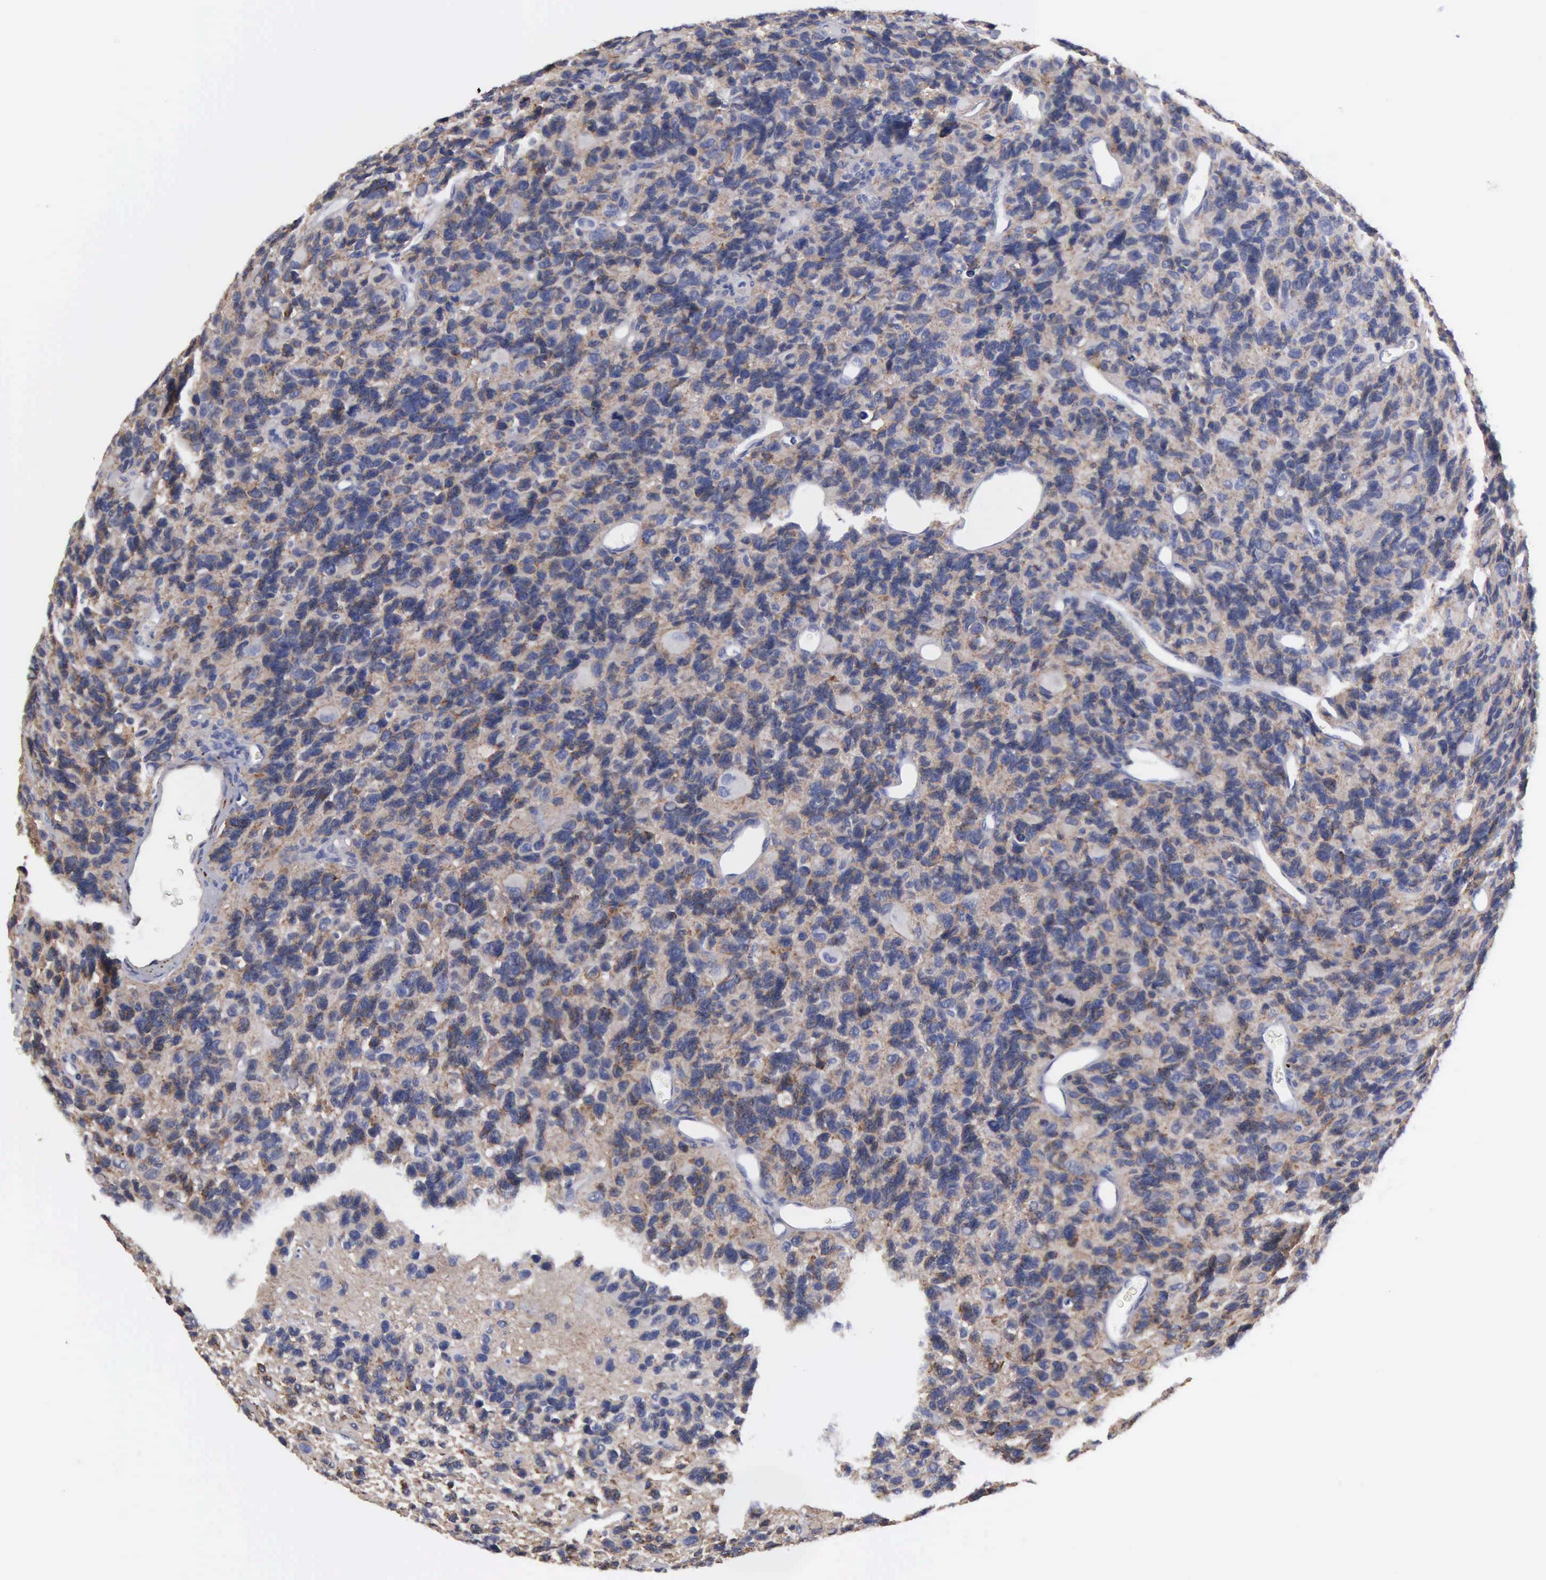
{"staining": {"intensity": "moderate", "quantity": ">75%", "location": "cytoplasmic/membranous"}, "tissue": "glioma", "cell_type": "Tumor cells", "image_type": "cancer", "snomed": [{"axis": "morphology", "description": "Glioma, malignant, High grade"}, {"axis": "topography", "description": "Brain"}], "caption": "Protein expression by immunohistochemistry displays moderate cytoplasmic/membranous staining in approximately >75% of tumor cells in glioma.", "gene": "RDX", "patient": {"sex": "male", "age": 77}}